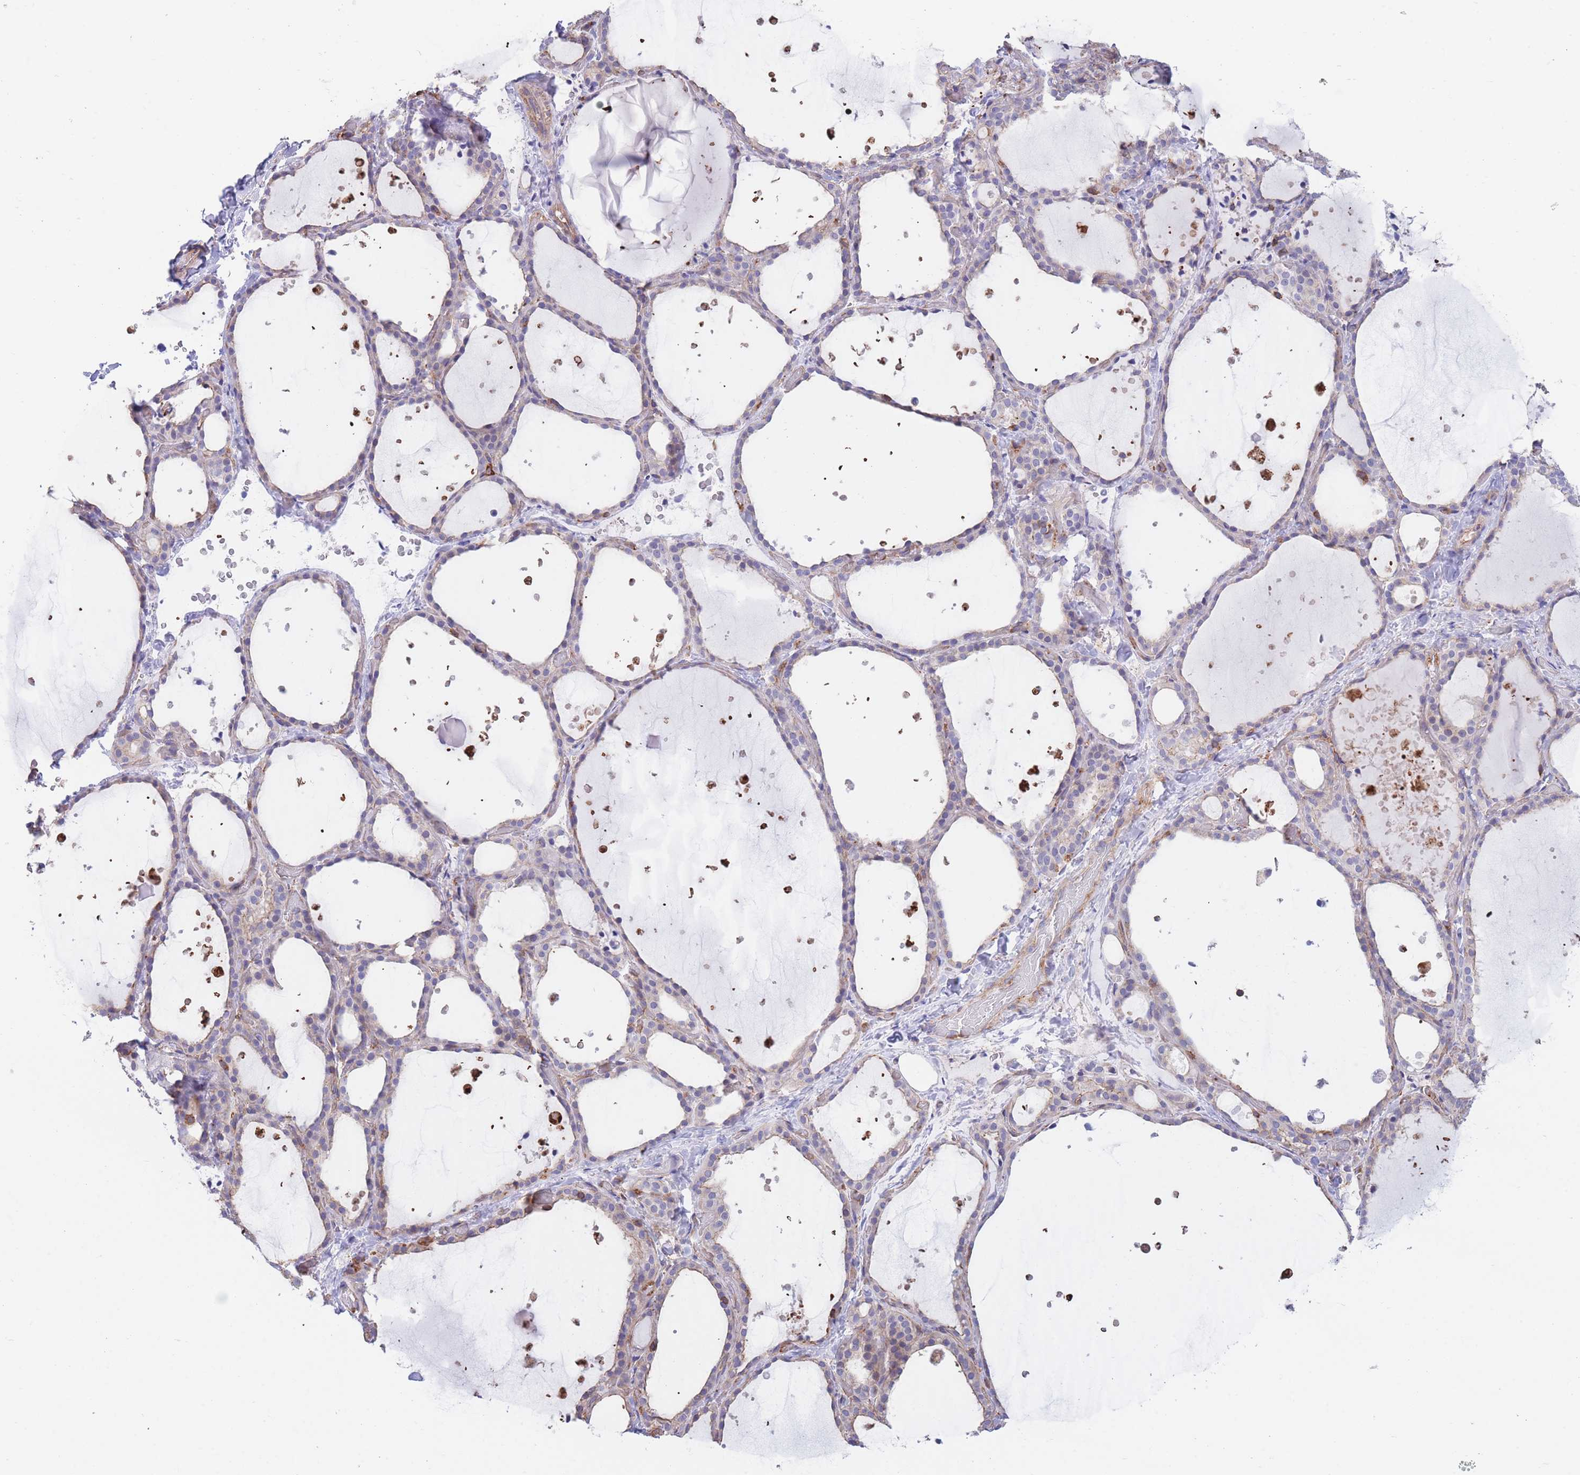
{"staining": {"intensity": "moderate", "quantity": "<25%", "location": "cytoplasmic/membranous"}, "tissue": "thyroid gland", "cell_type": "Glandular cells", "image_type": "normal", "snomed": [{"axis": "morphology", "description": "Normal tissue, NOS"}, {"axis": "topography", "description": "Thyroid gland"}], "caption": "Immunohistochemistry (IHC) of benign thyroid gland shows low levels of moderate cytoplasmic/membranous staining in approximately <25% of glandular cells.", "gene": "LRRN4CL", "patient": {"sex": "female", "age": 44}}